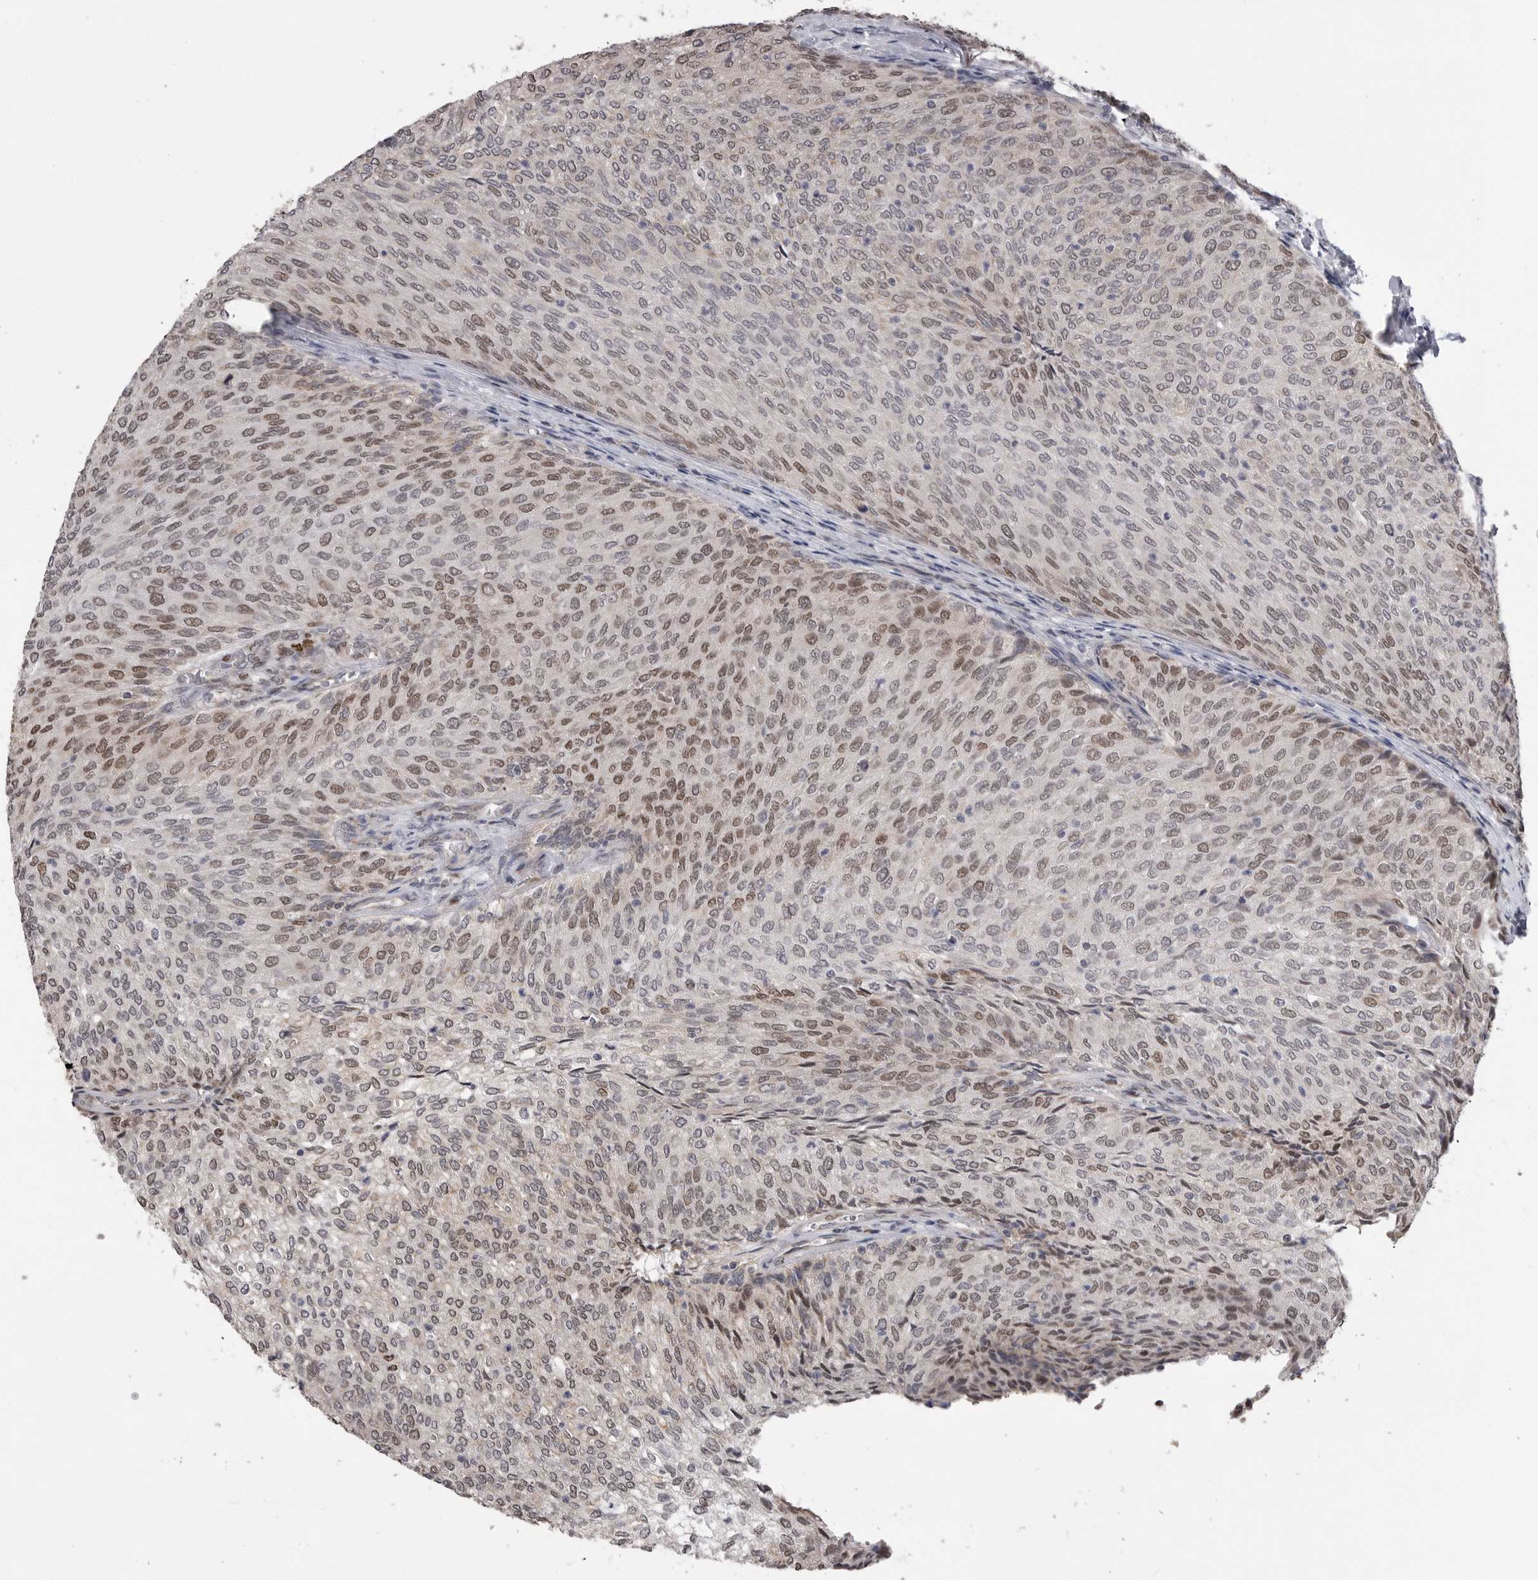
{"staining": {"intensity": "moderate", "quantity": "25%-75%", "location": "nuclear"}, "tissue": "urothelial cancer", "cell_type": "Tumor cells", "image_type": "cancer", "snomed": [{"axis": "morphology", "description": "Urothelial carcinoma, Low grade"}, {"axis": "topography", "description": "Urinary bladder"}], "caption": "Approximately 25%-75% of tumor cells in human urothelial cancer demonstrate moderate nuclear protein expression as visualized by brown immunohistochemical staining.", "gene": "SMARCC1", "patient": {"sex": "female", "age": 79}}